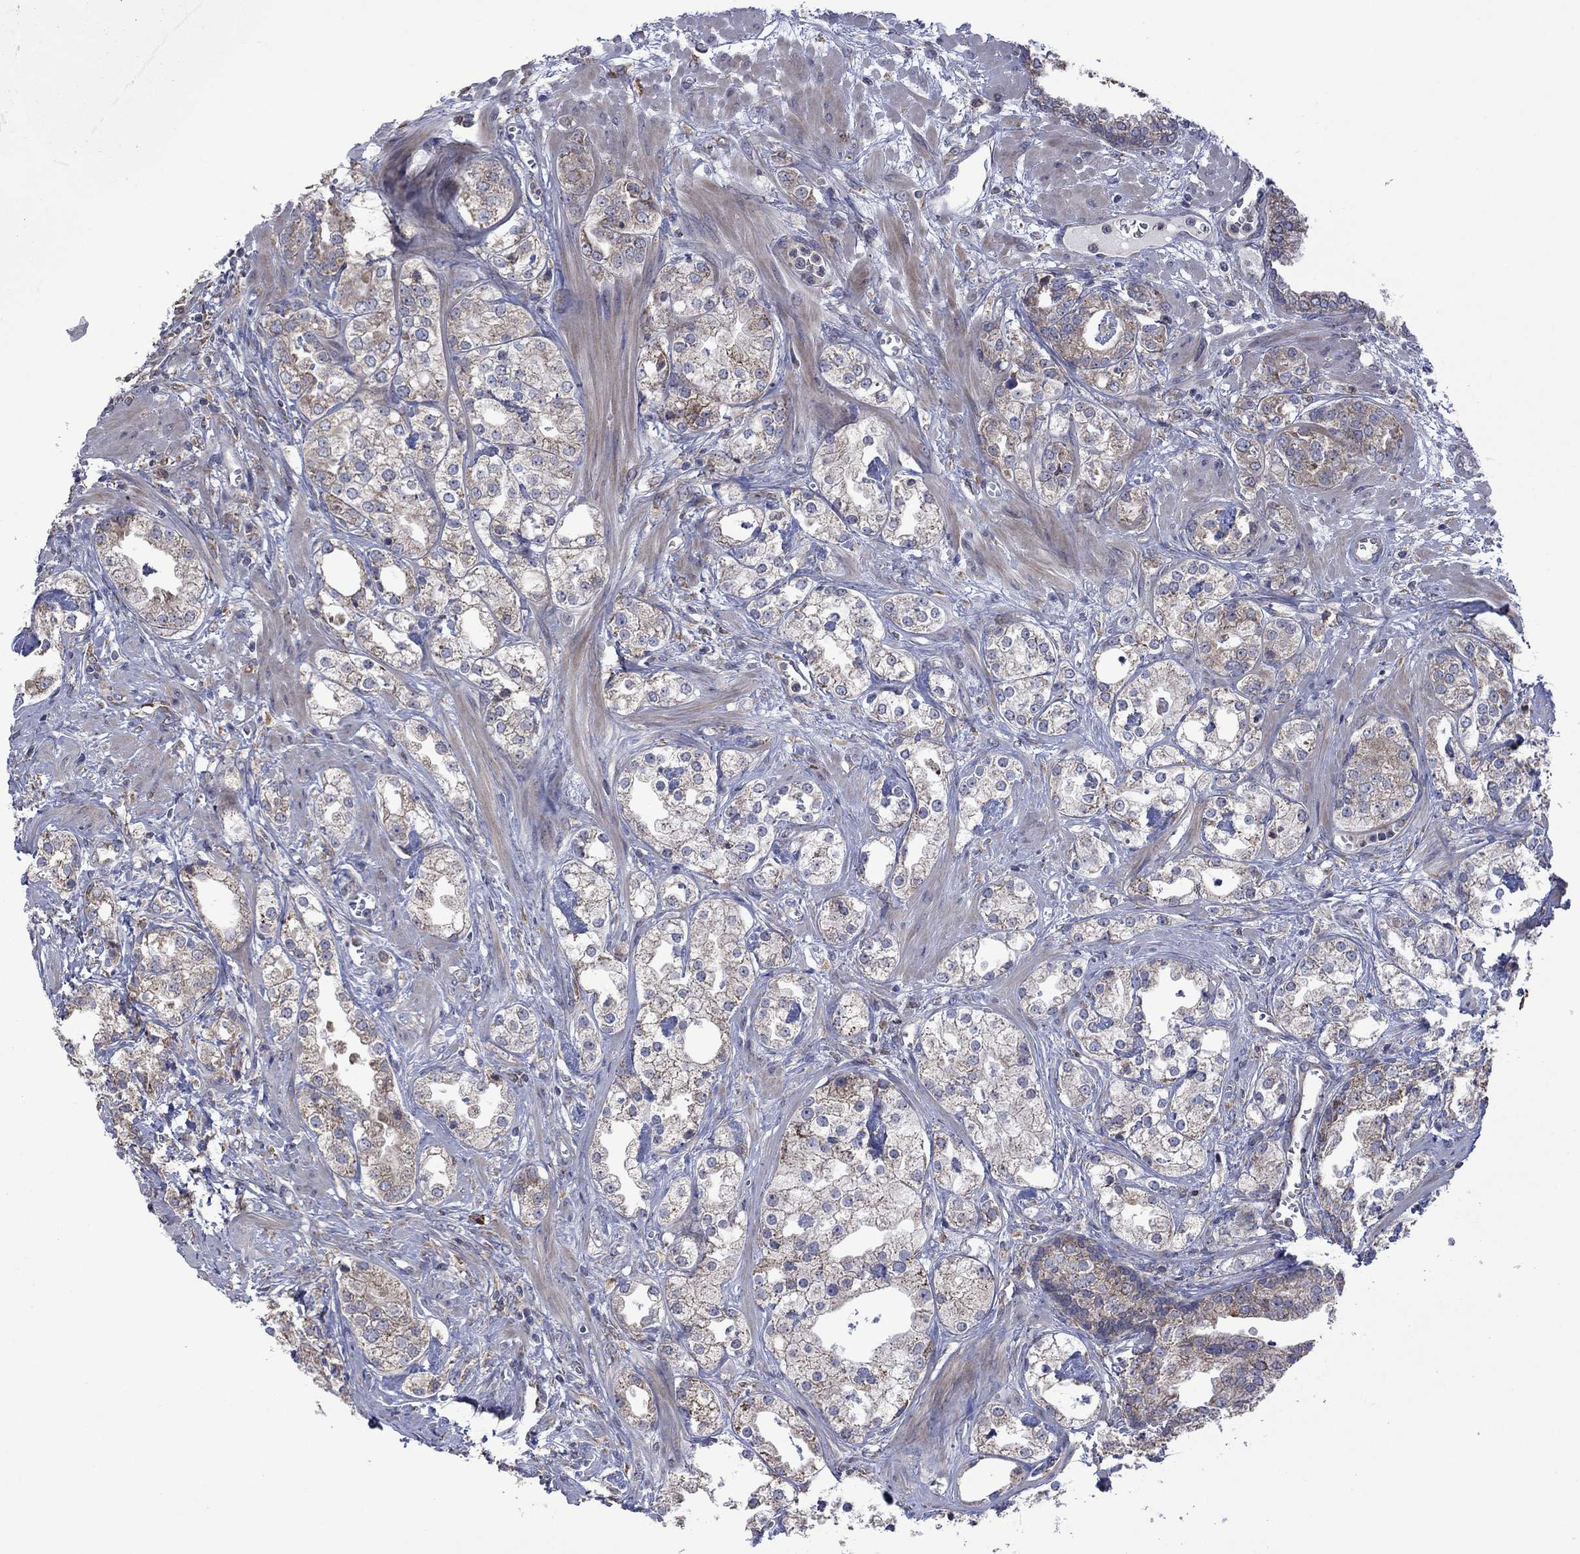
{"staining": {"intensity": "moderate", "quantity": "25%-75%", "location": "cytoplasmic/membranous"}, "tissue": "prostate cancer", "cell_type": "Tumor cells", "image_type": "cancer", "snomed": [{"axis": "morphology", "description": "Adenocarcinoma, NOS"}, {"axis": "topography", "description": "Prostate and seminal vesicle, NOS"}, {"axis": "topography", "description": "Prostate"}], "caption": "Tumor cells exhibit moderate cytoplasmic/membranous expression in about 25%-75% of cells in prostate cancer (adenocarcinoma).", "gene": "FURIN", "patient": {"sex": "male", "age": 62}}